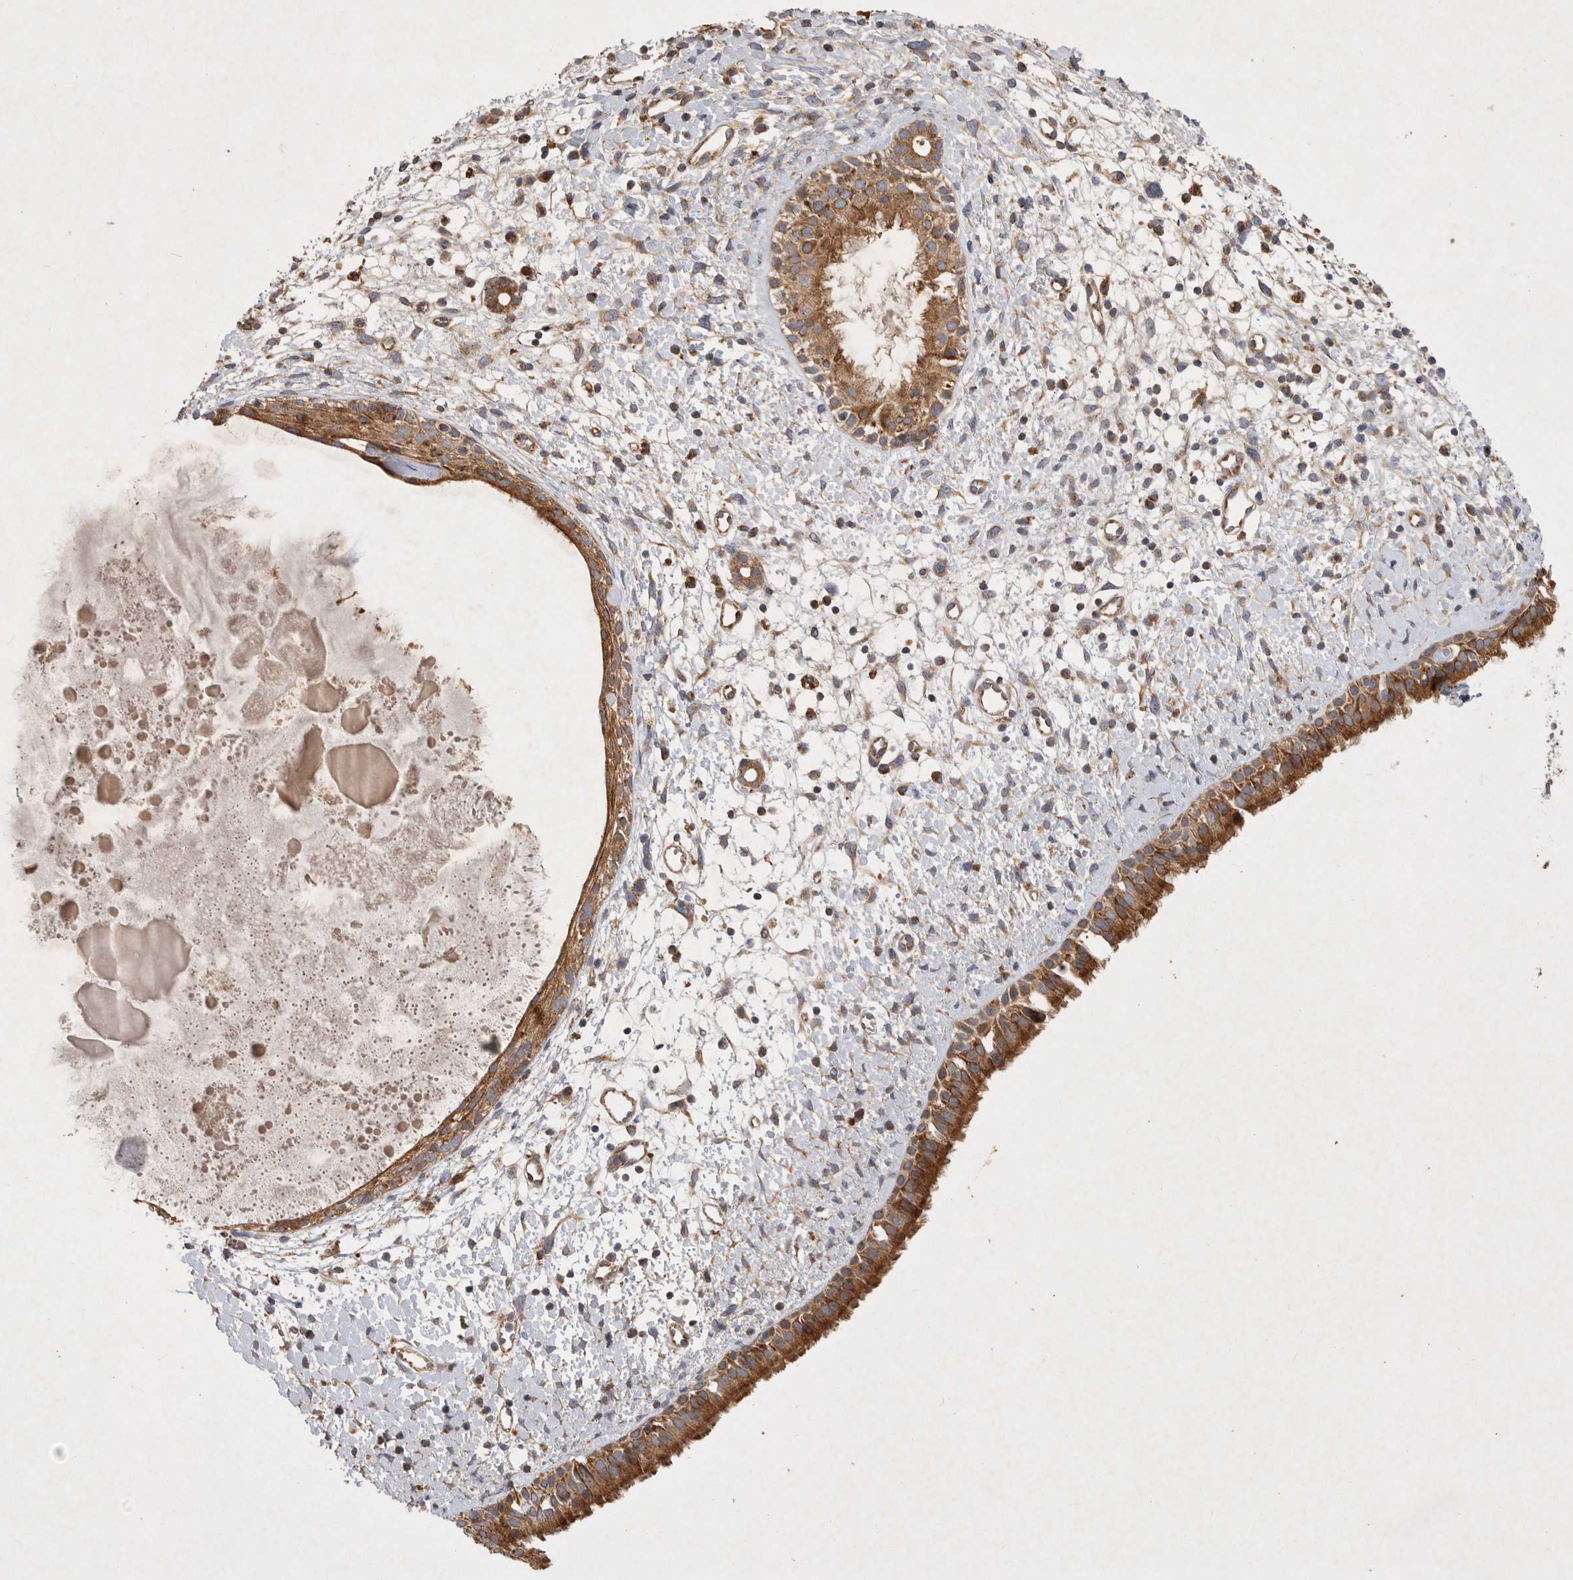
{"staining": {"intensity": "strong", "quantity": ">75%", "location": "cytoplasmic/membranous"}, "tissue": "nasopharynx", "cell_type": "Respiratory epithelial cells", "image_type": "normal", "snomed": [{"axis": "morphology", "description": "Normal tissue, NOS"}, {"axis": "topography", "description": "Nasopharynx"}], "caption": "Respiratory epithelial cells exhibit high levels of strong cytoplasmic/membranous staining in approximately >75% of cells in normal nasopharynx.", "gene": "MRPL41", "patient": {"sex": "male", "age": 22}}